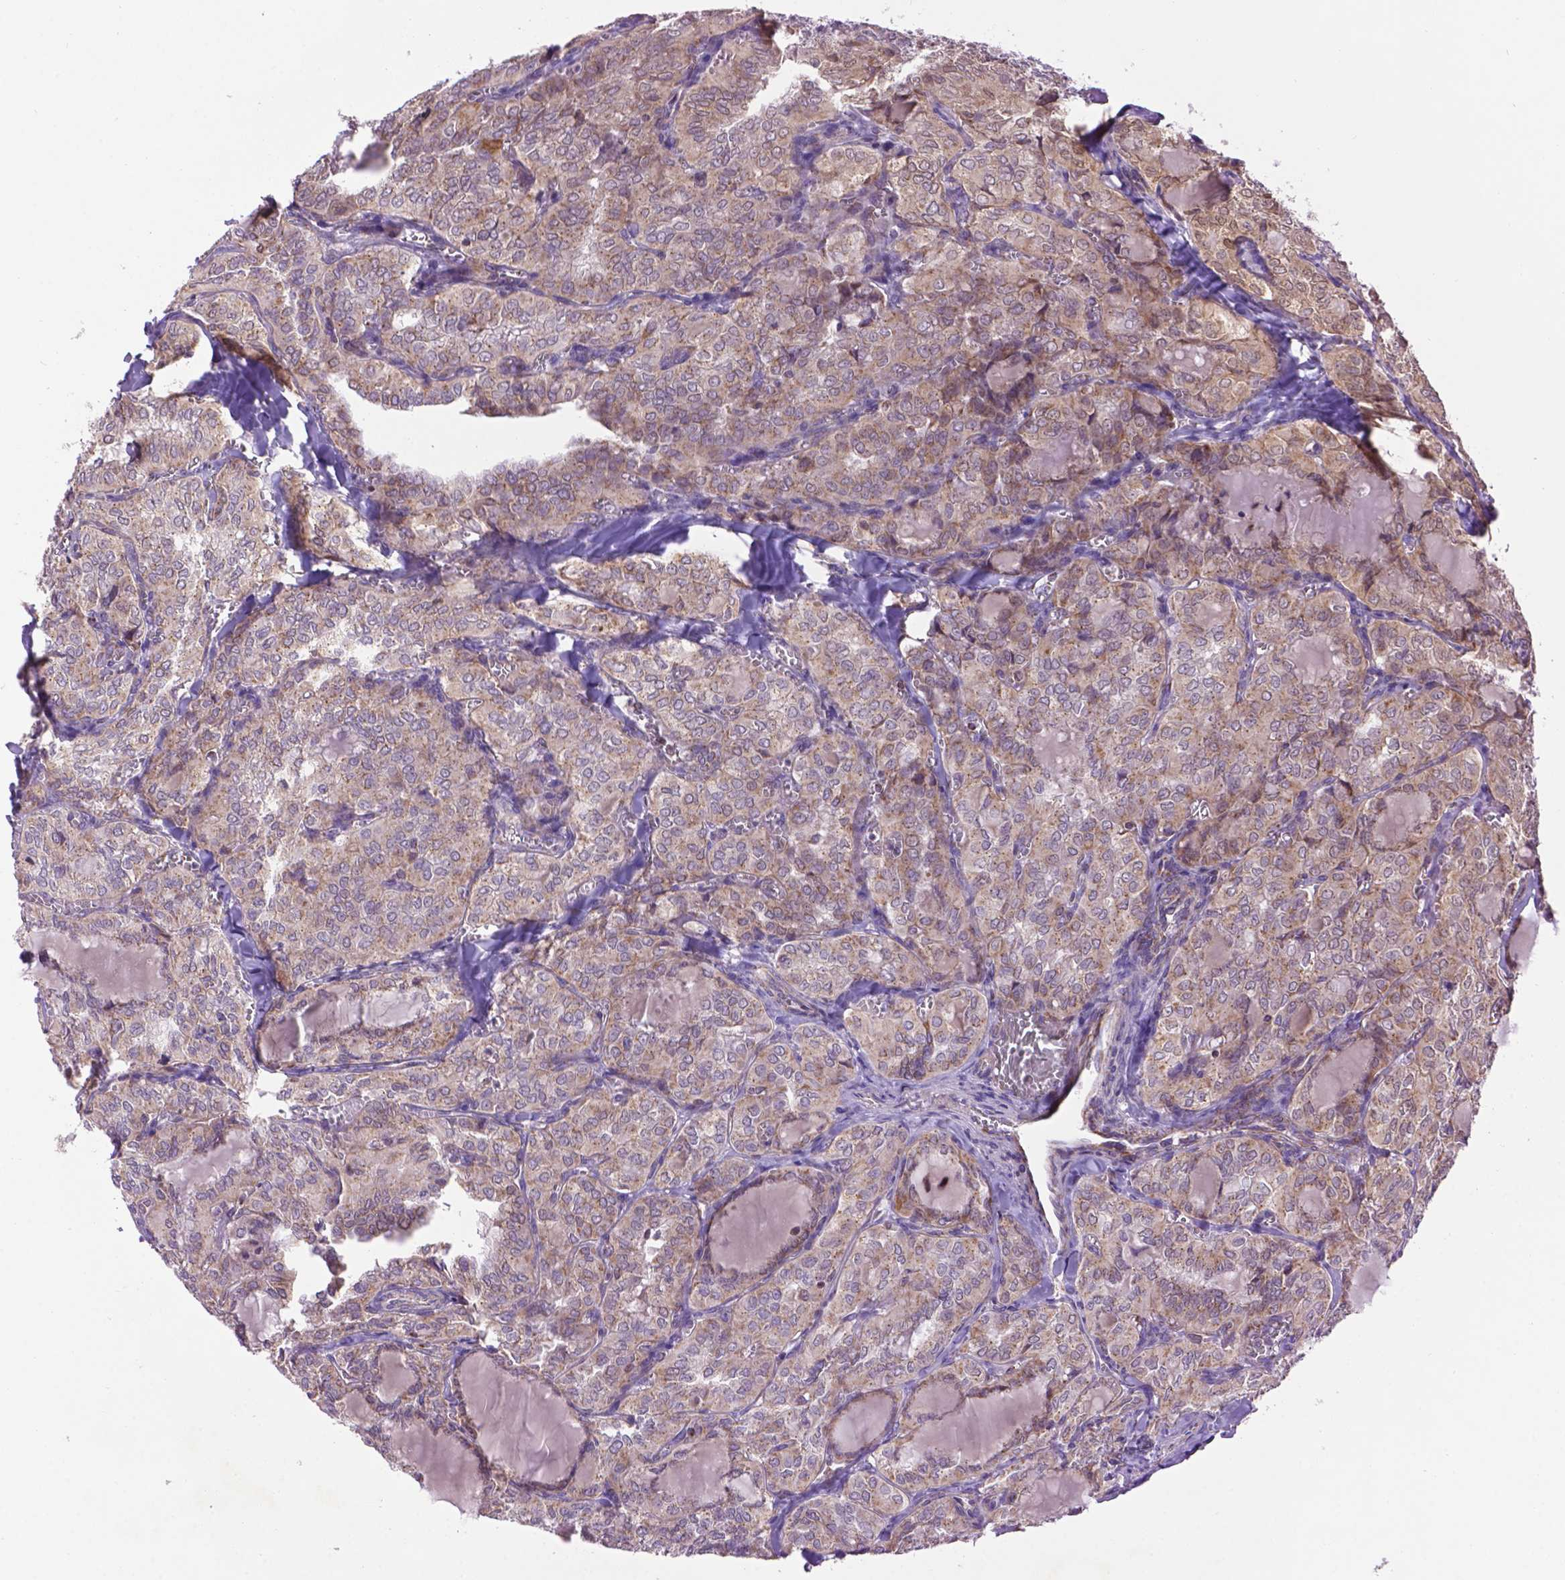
{"staining": {"intensity": "weak", "quantity": "25%-75%", "location": "cytoplasmic/membranous"}, "tissue": "thyroid cancer", "cell_type": "Tumor cells", "image_type": "cancer", "snomed": [{"axis": "morphology", "description": "Papillary adenocarcinoma, NOS"}, {"axis": "topography", "description": "Thyroid gland"}], "caption": "Thyroid papillary adenocarcinoma stained with a protein marker reveals weak staining in tumor cells.", "gene": "PYCR3", "patient": {"sex": "female", "age": 41}}